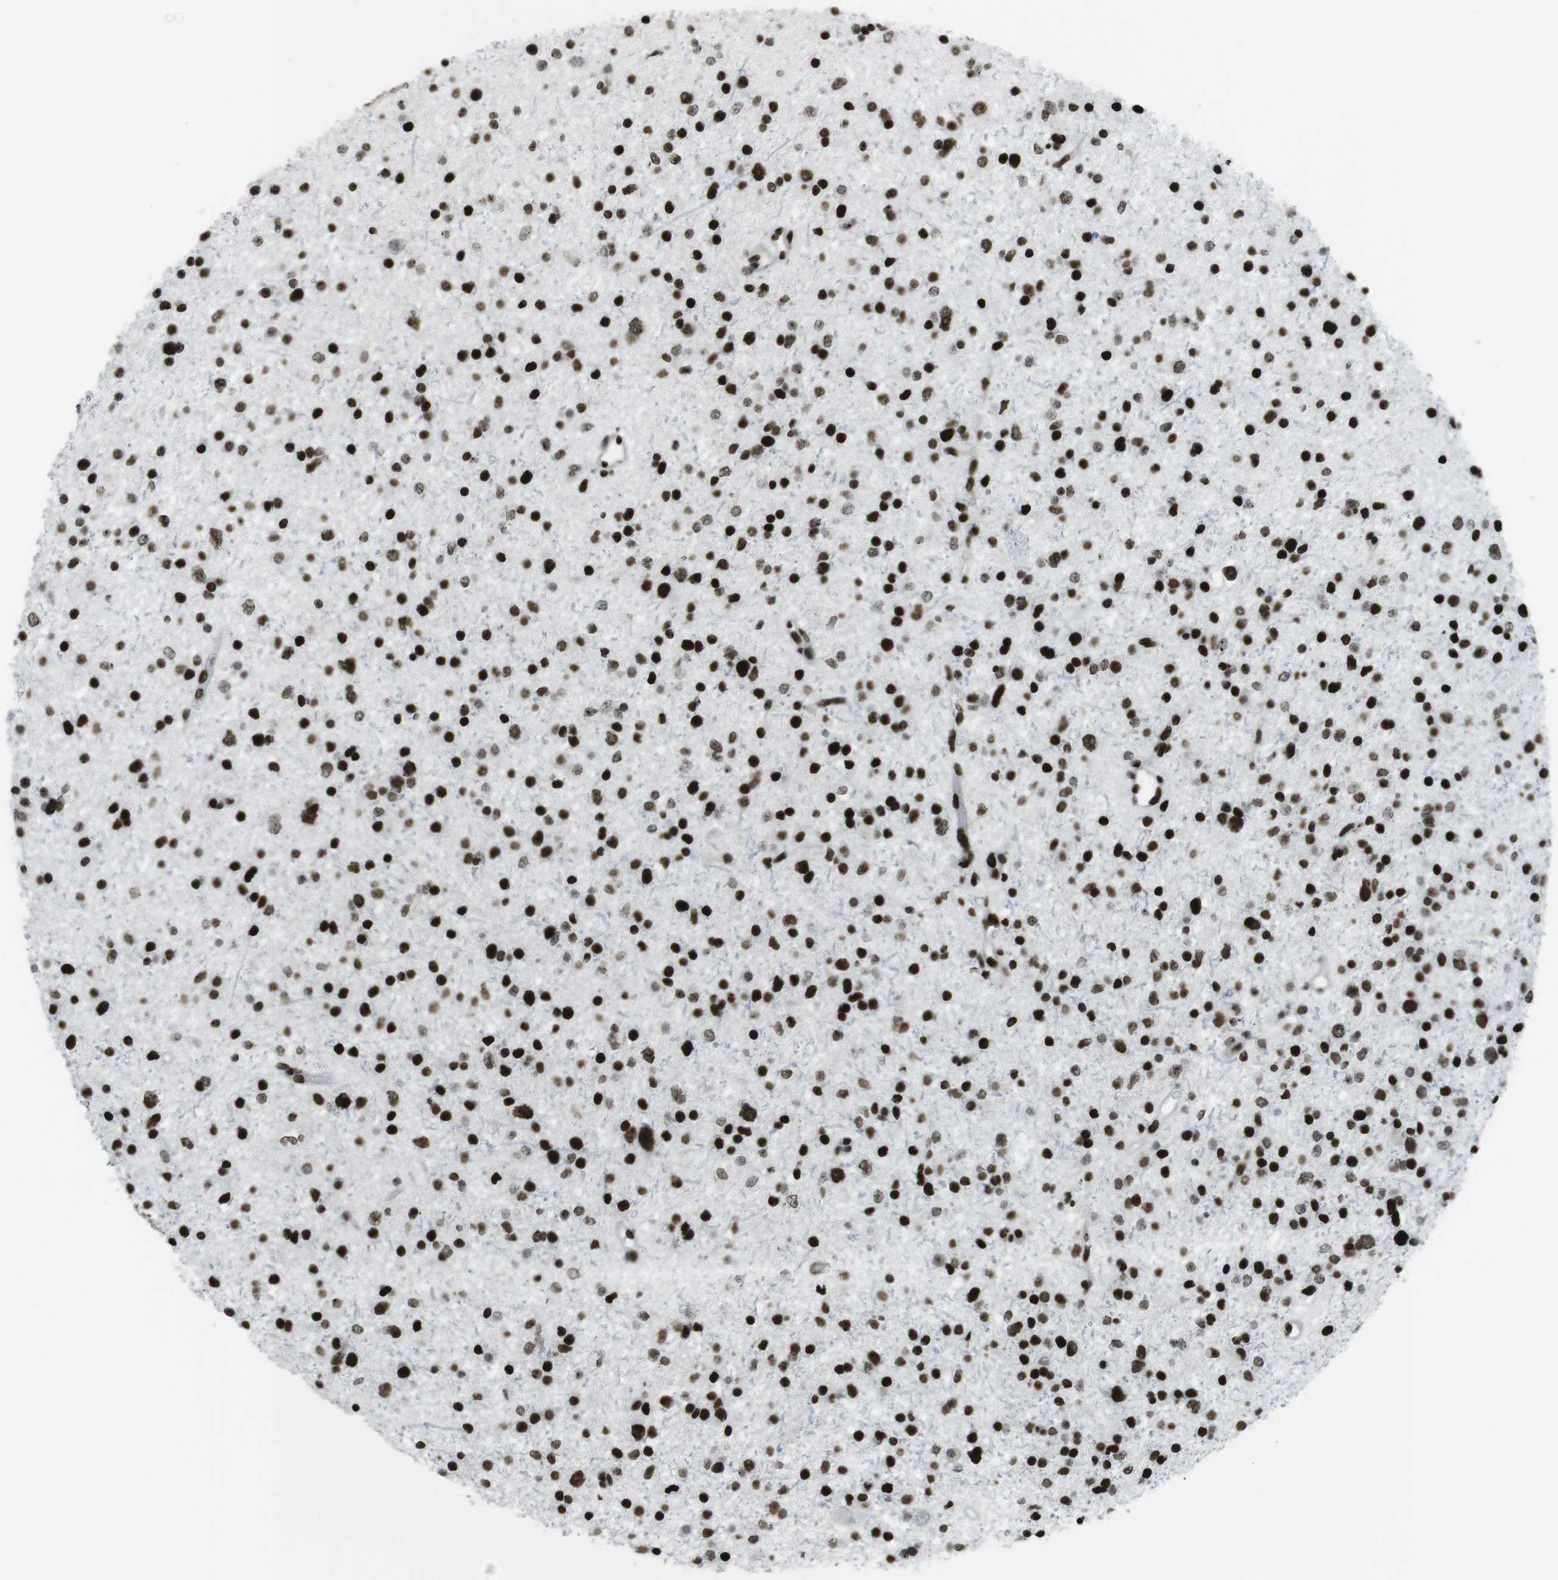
{"staining": {"intensity": "strong", "quantity": ">75%", "location": "nuclear"}, "tissue": "glioma", "cell_type": "Tumor cells", "image_type": "cancer", "snomed": [{"axis": "morphology", "description": "Glioma, malignant, Low grade"}, {"axis": "topography", "description": "Brain"}], "caption": "Protein expression by IHC displays strong nuclear staining in approximately >75% of tumor cells in malignant glioma (low-grade).", "gene": "H2AC8", "patient": {"sex": "female", "age": 37}}